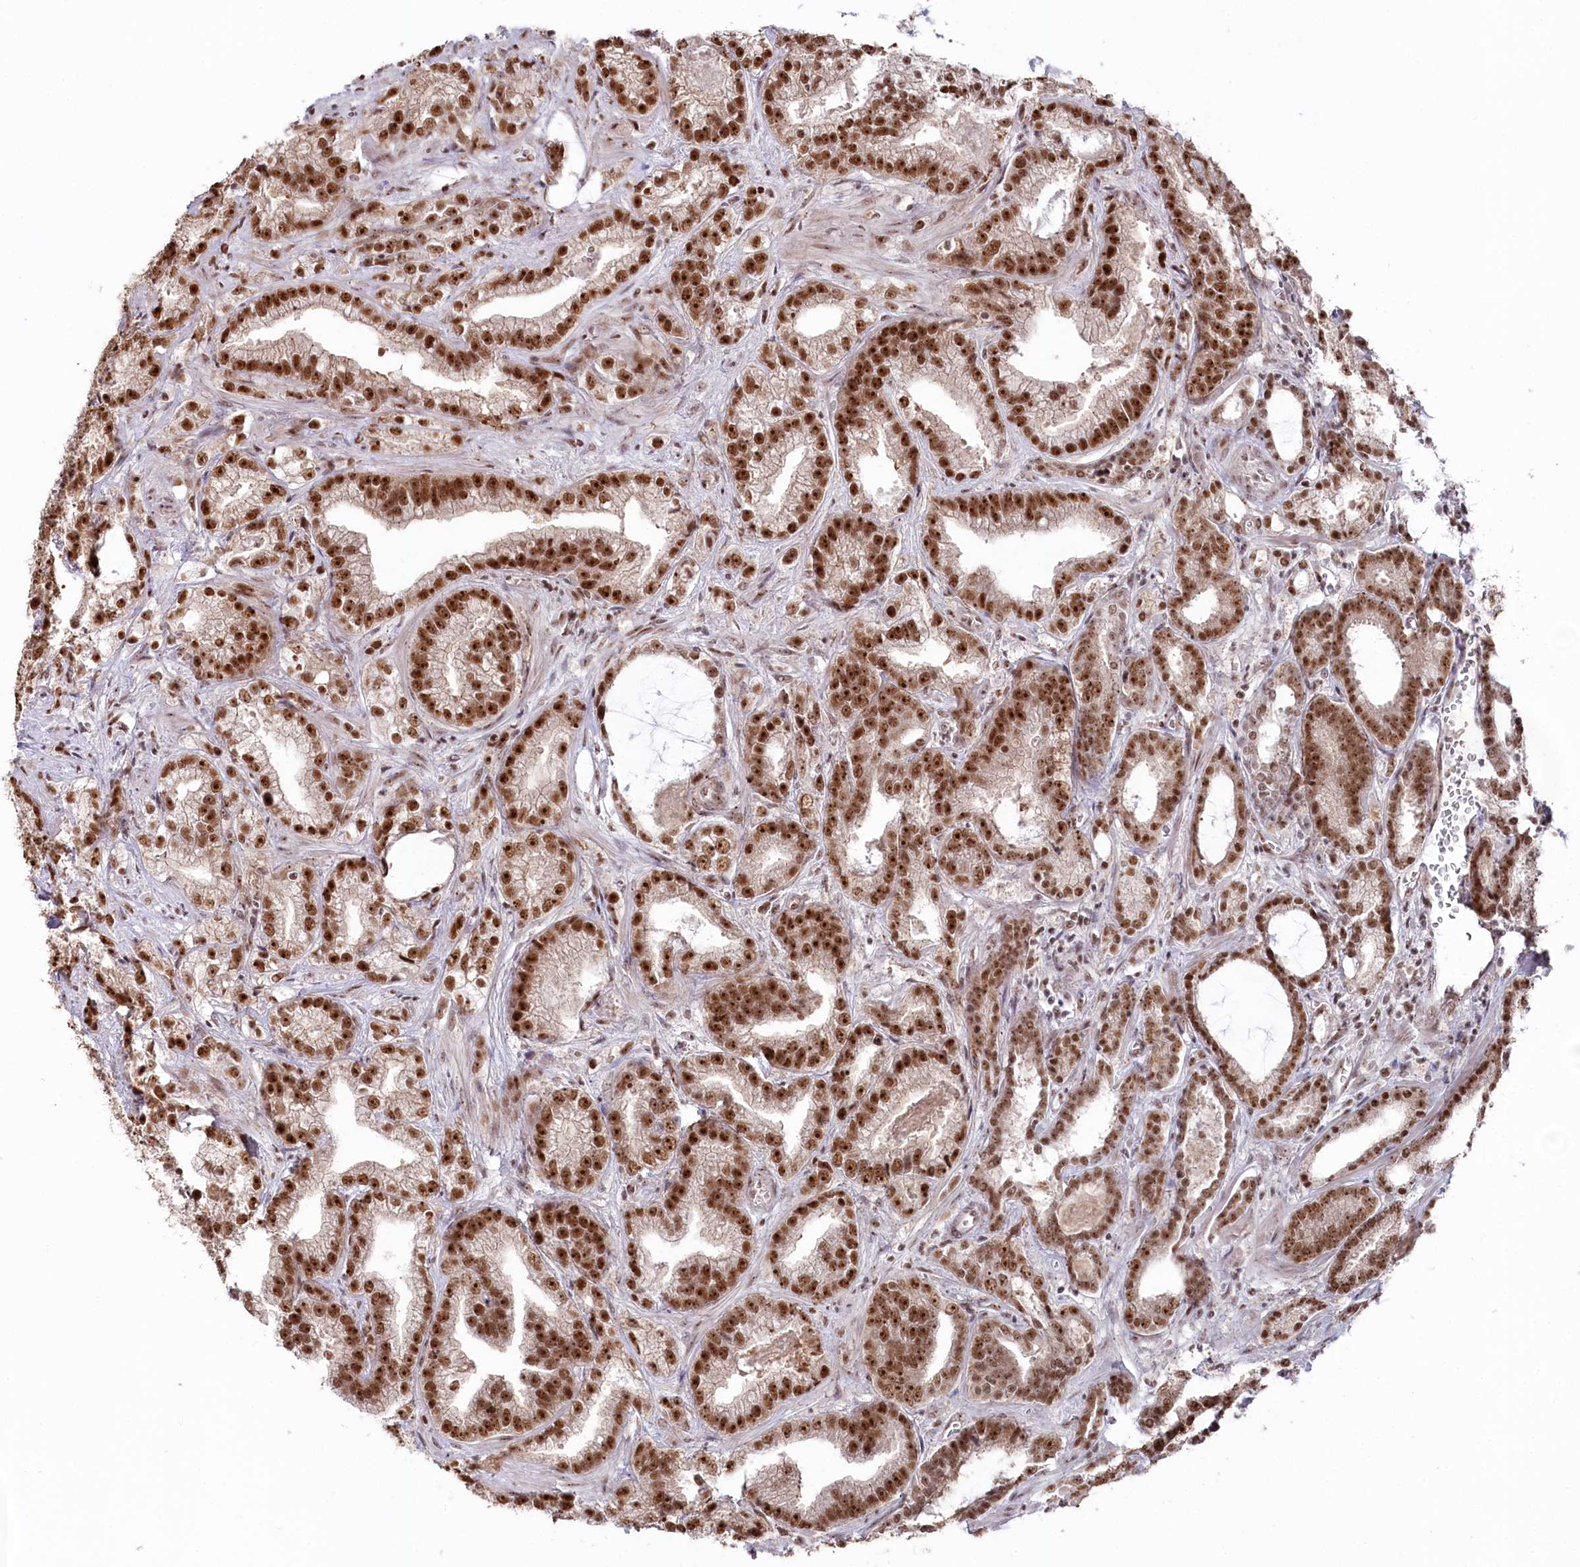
{"staining": {"intensity": "strong", "quantity": ">75%", "location": "nuclear"}, "tissue": "prostate cancer", "cell_type": "Tumor cells", "image_type": "cancer", "snomed": [{"axis": "morphology", "description": "Adenocarcinoma, High grade"}, {"axis": "topography", "description": "Prostate and seminal vesicle, NOS"}], "caption": "The image reveals a brown stain indicating the presence of a protein in the nuclear of tumor cells in adenocarcinoma (high-grade) (prostate).", "gene": "POLR2H", "patient": {"sex": "male", "age": 67}}